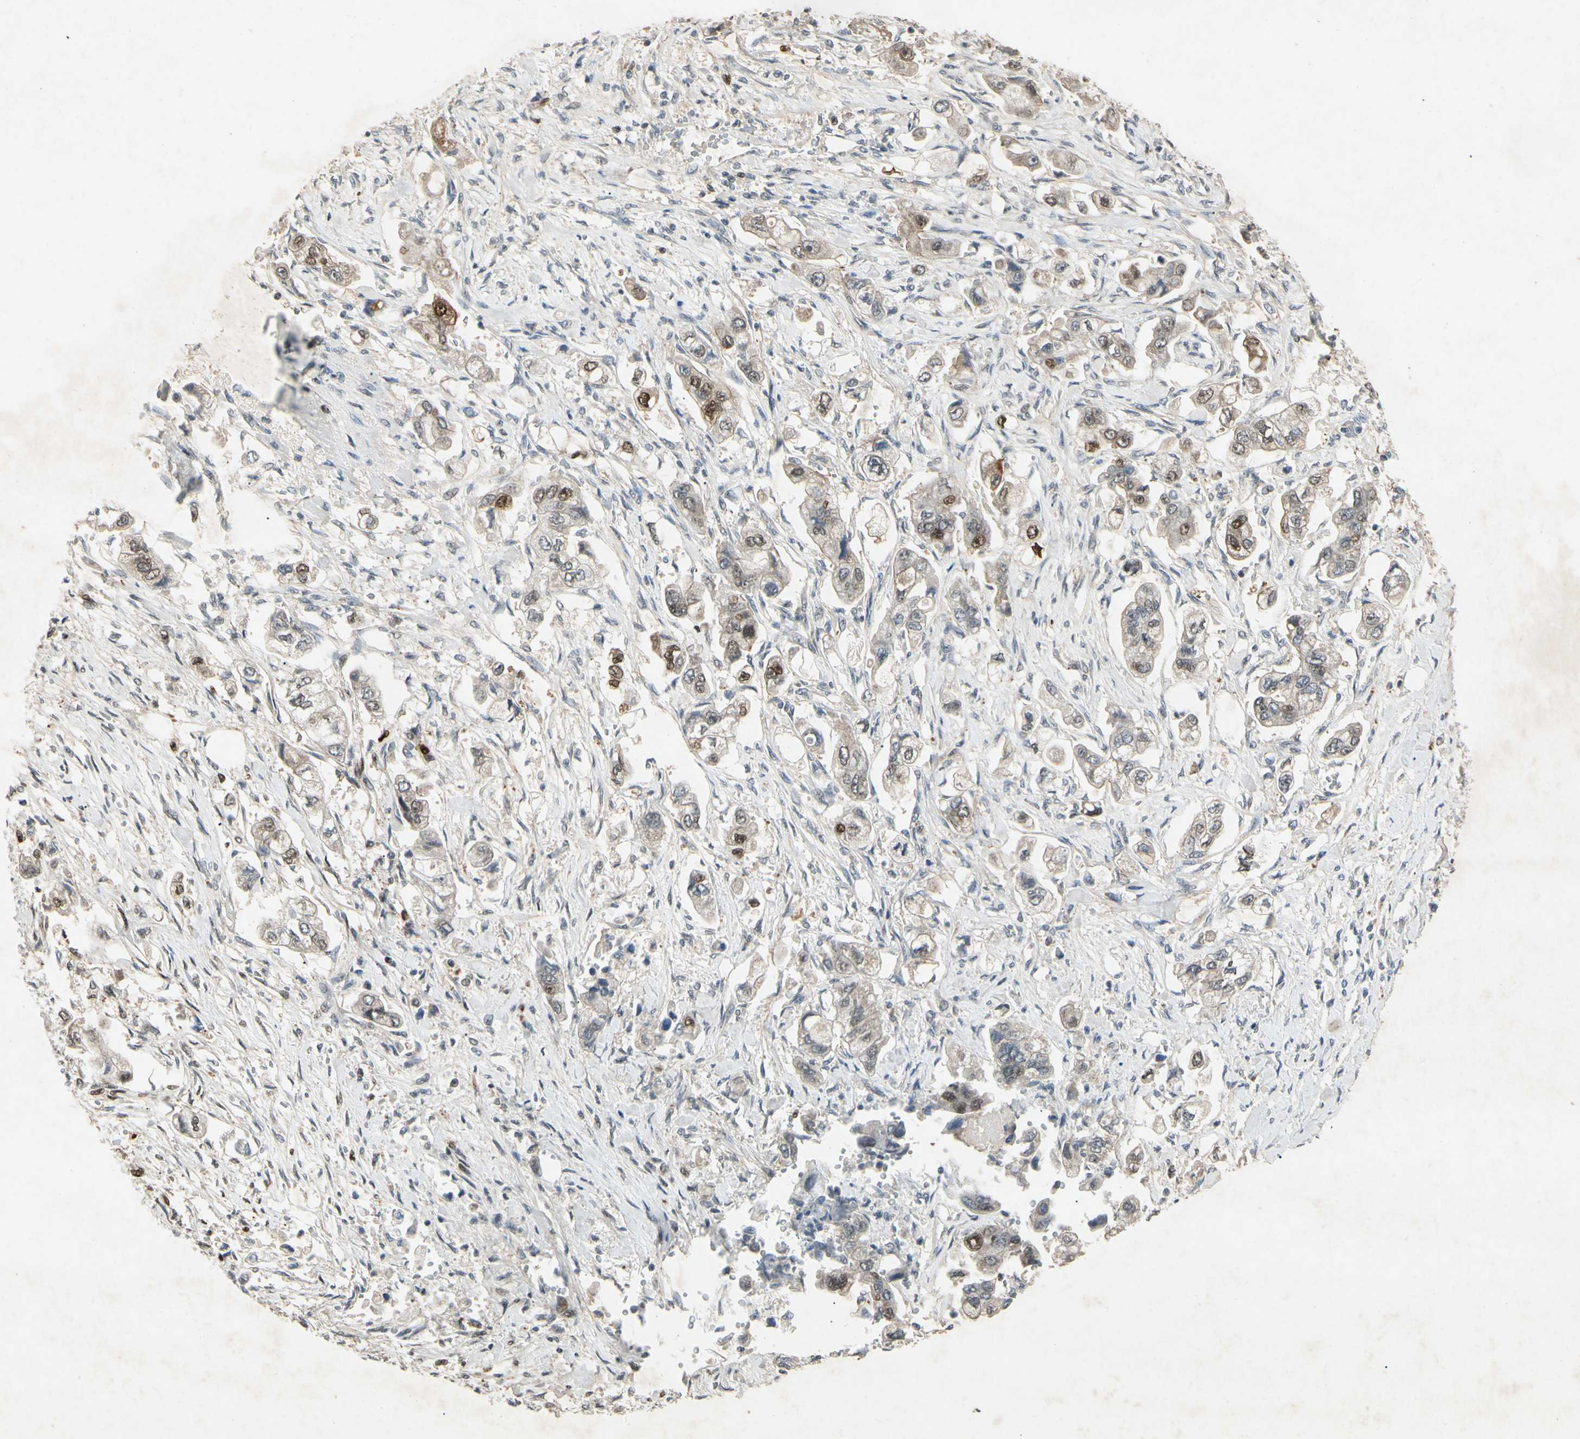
{"staining": {"intensity": "moderate", "quantity": "25%-75%", "location": "nuclear"}, "tissue": "stomach cancer", "cell_type": "Tumor cells", "image_type": "cancer", "snomed": [{"axis": "morphology", "description": "Adenocarcinoma, NOS"}, {"axis": "topography", "description": "Stomach"}], "caption": "Moderate nuclear positivity is appreciated in about 25%-75% of tumor cells in adenocarcinoma (stomach).", "gene": "HSPA1B", "patient": {"sex": "male", "age": 62}}